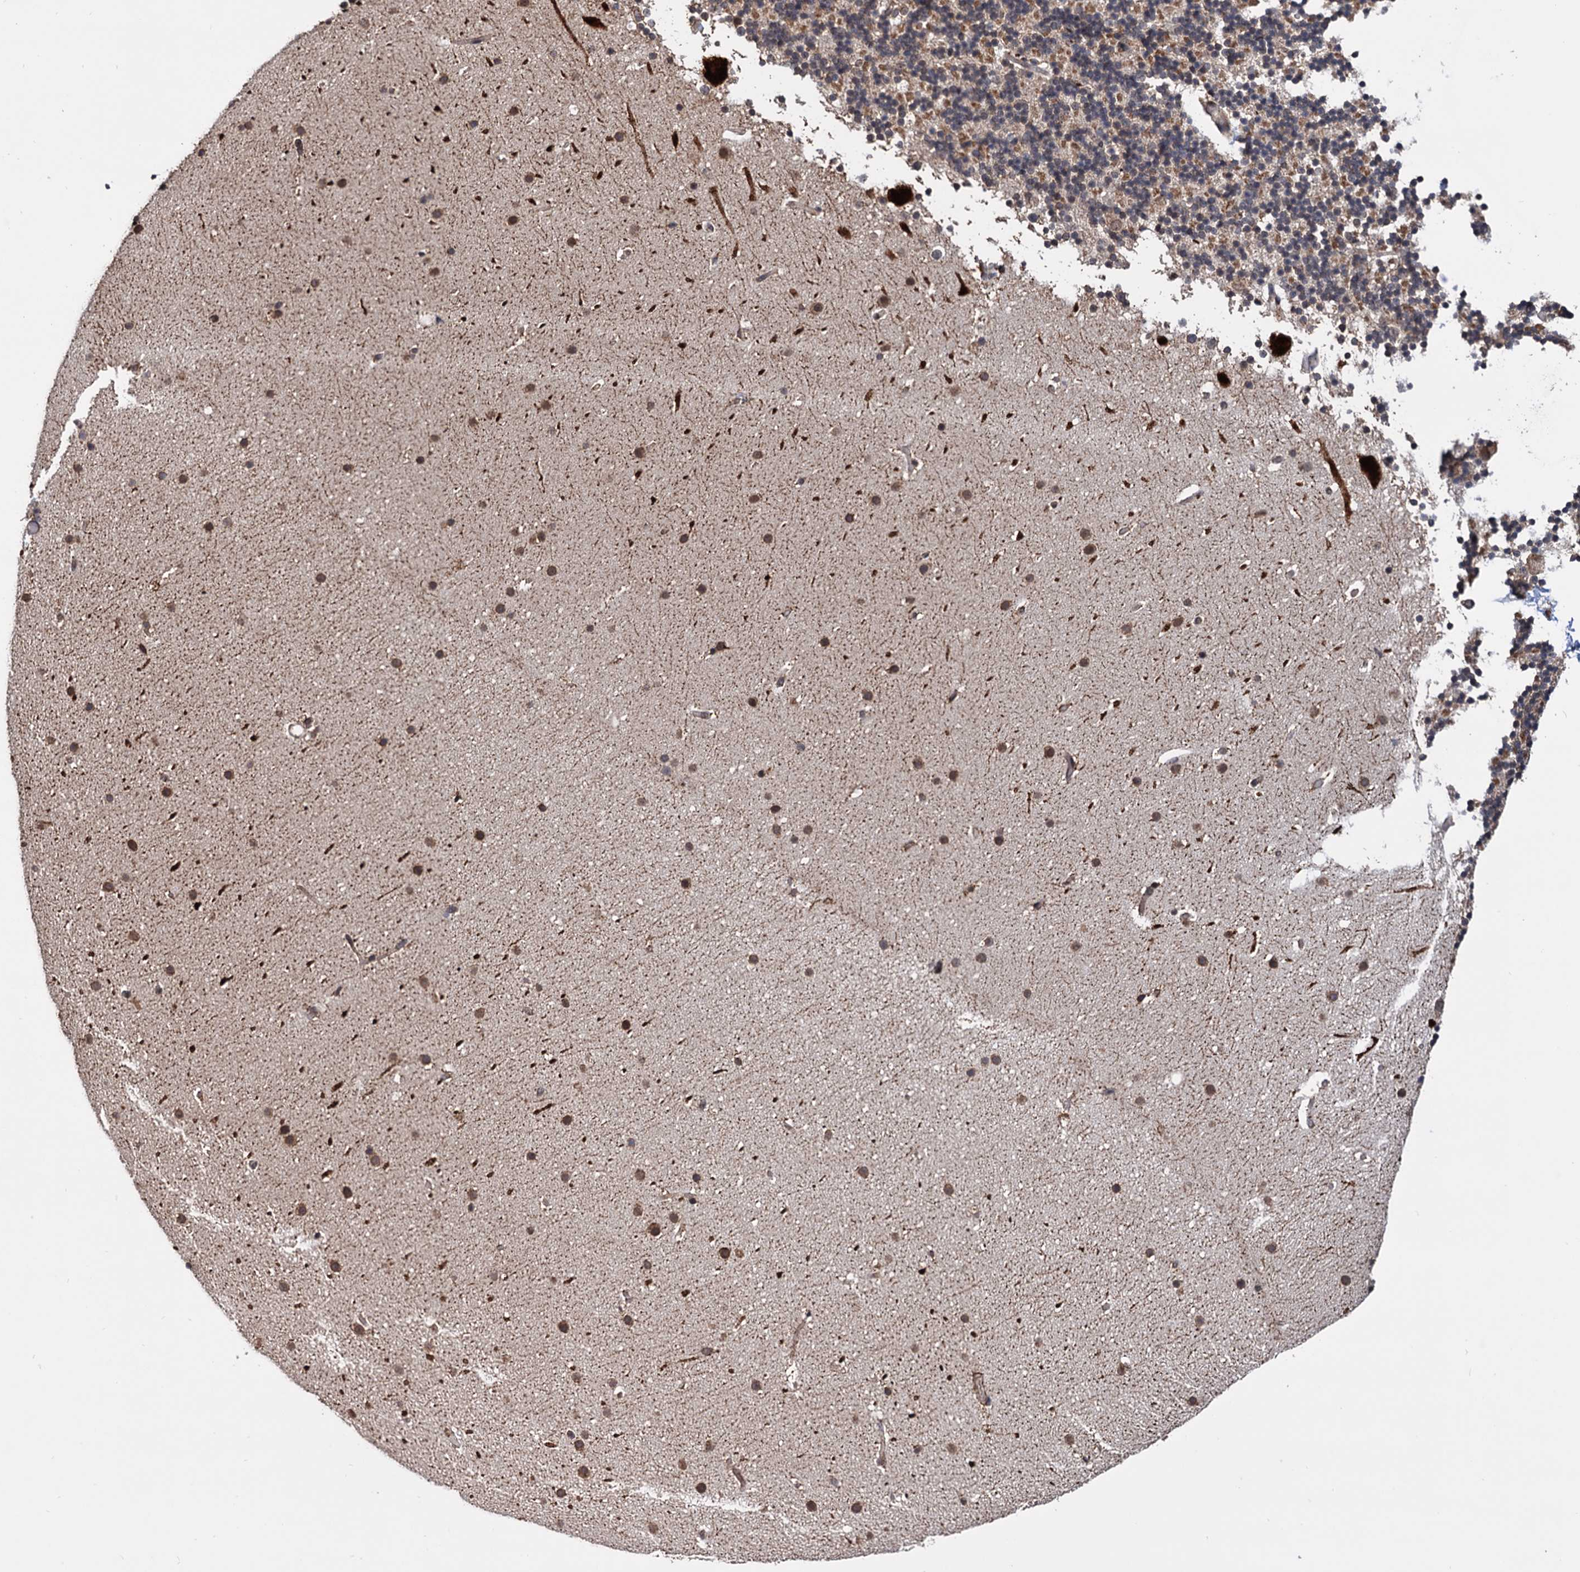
{"staining": {"intensity": "moderate", "quantity": "25%-75%", "location": "cytoplasmic/membranous"}, "tissue": "cerebellum", "cell_type": "Cells in granular layer", "image_type": "normal", "snomed": [{"axis": "morphology", "description": "Normal tissue, NOS"}, {"axis": "topography", "description": "Cerebellum"}], "caption": "A brown stain shows moderate cytoplasmic/membranous positivity of a protein in cells in granular layer of unremarkable cerebellum.", "gene": "TBC1D12", "patient": {"sex": "male", "age": 57}}